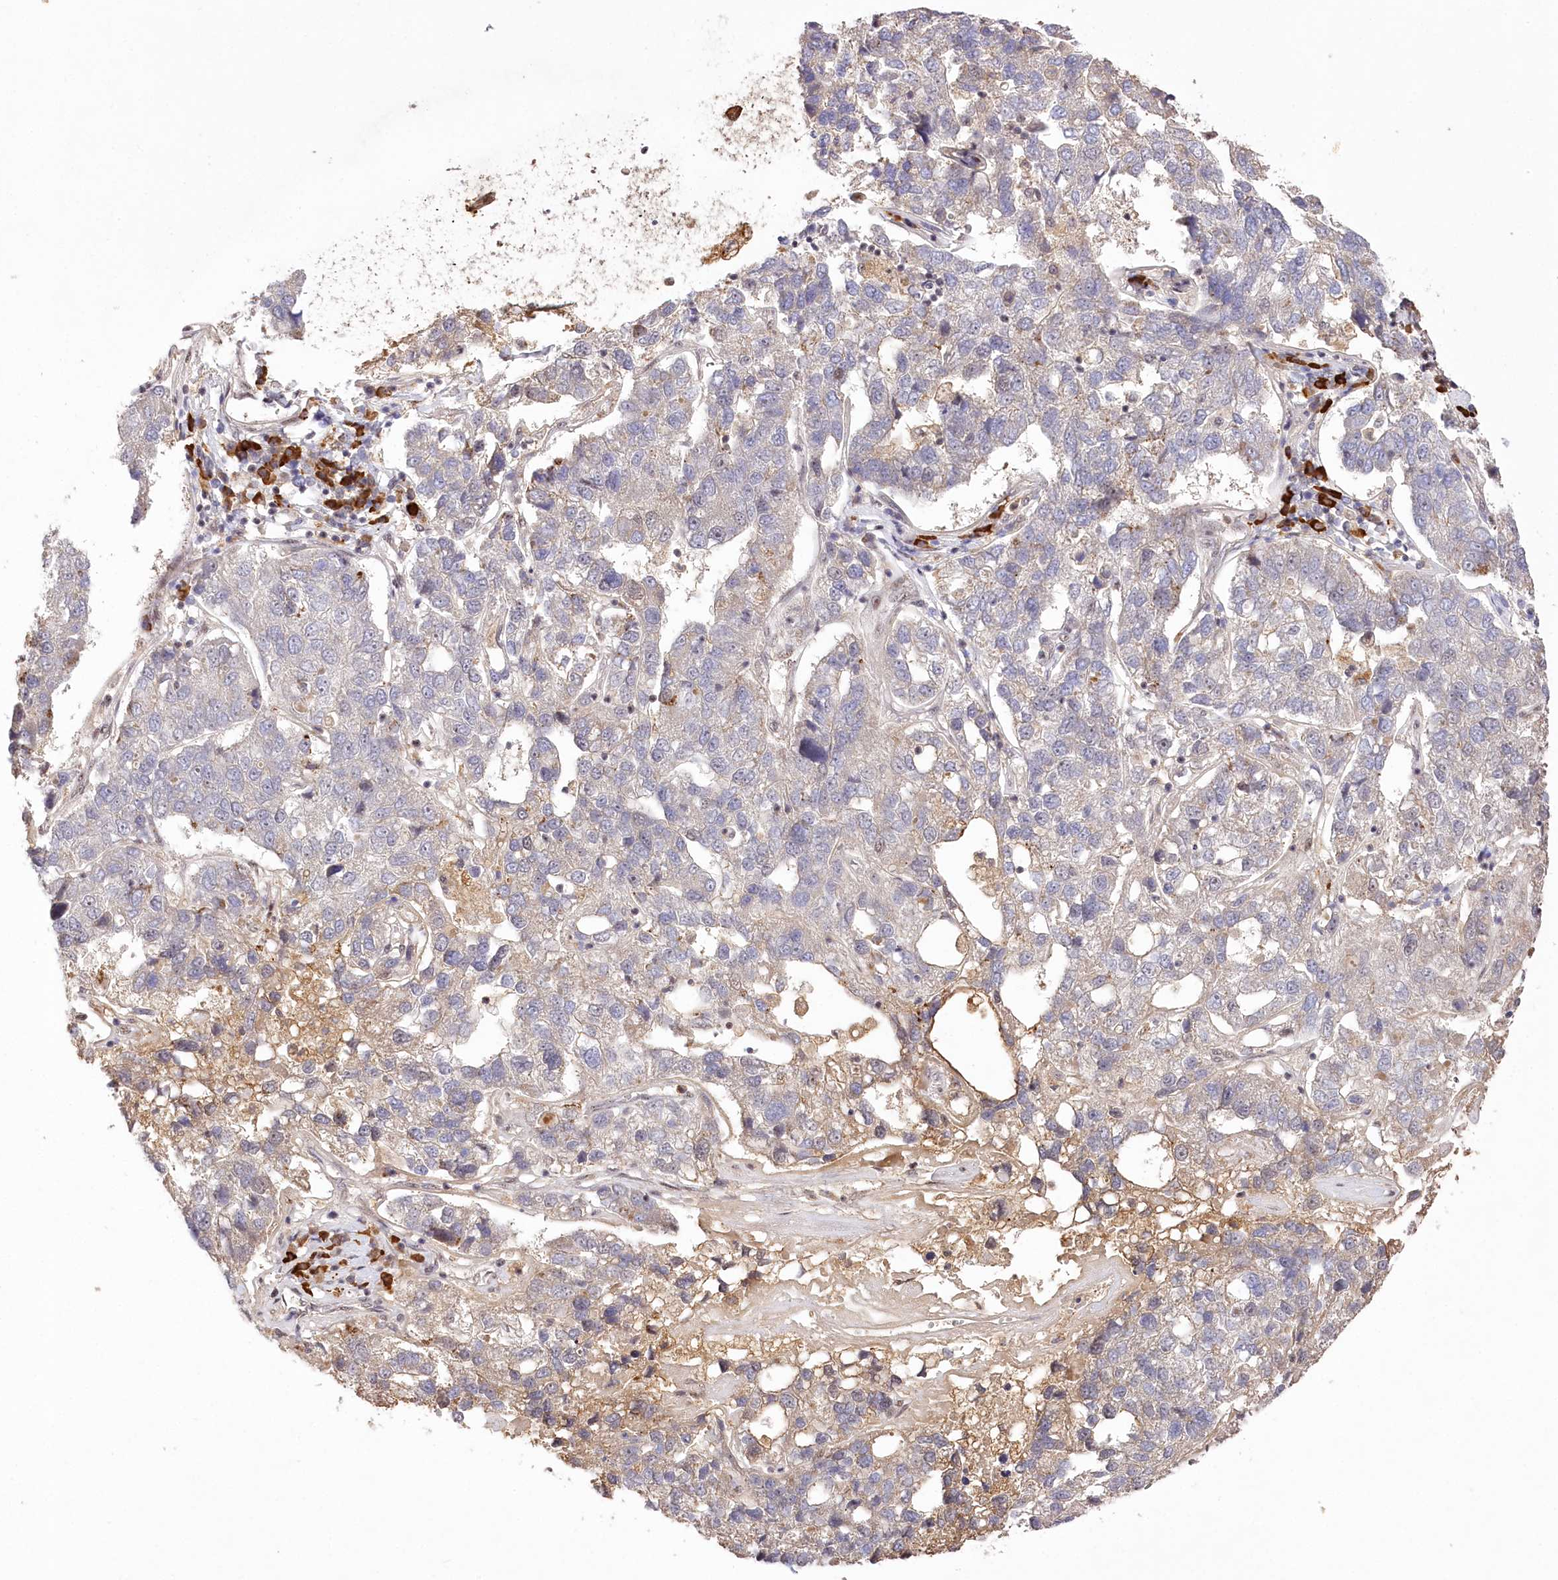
{"staining": {"intensity": "negative", "quantity": "none", "location": "none"}, "tissue": "pancreatic cancer", "cell_type": "Tumor cells", "image_type": "cancer", "snomed": [{"axis": "morphology", "description": "Adenocarcinoma, NOS"}, {"axis": "topography", "description": "Pancreas"}], "caption": "Immunohistochemistry (IHC) photomicrograph of neoplastic tissue: pancreatic cancer stained with DAB shows no significant protein staining in tumor cells.", "gene": "PYROXD1", "patient": {"sex": "female", "age": 61}}